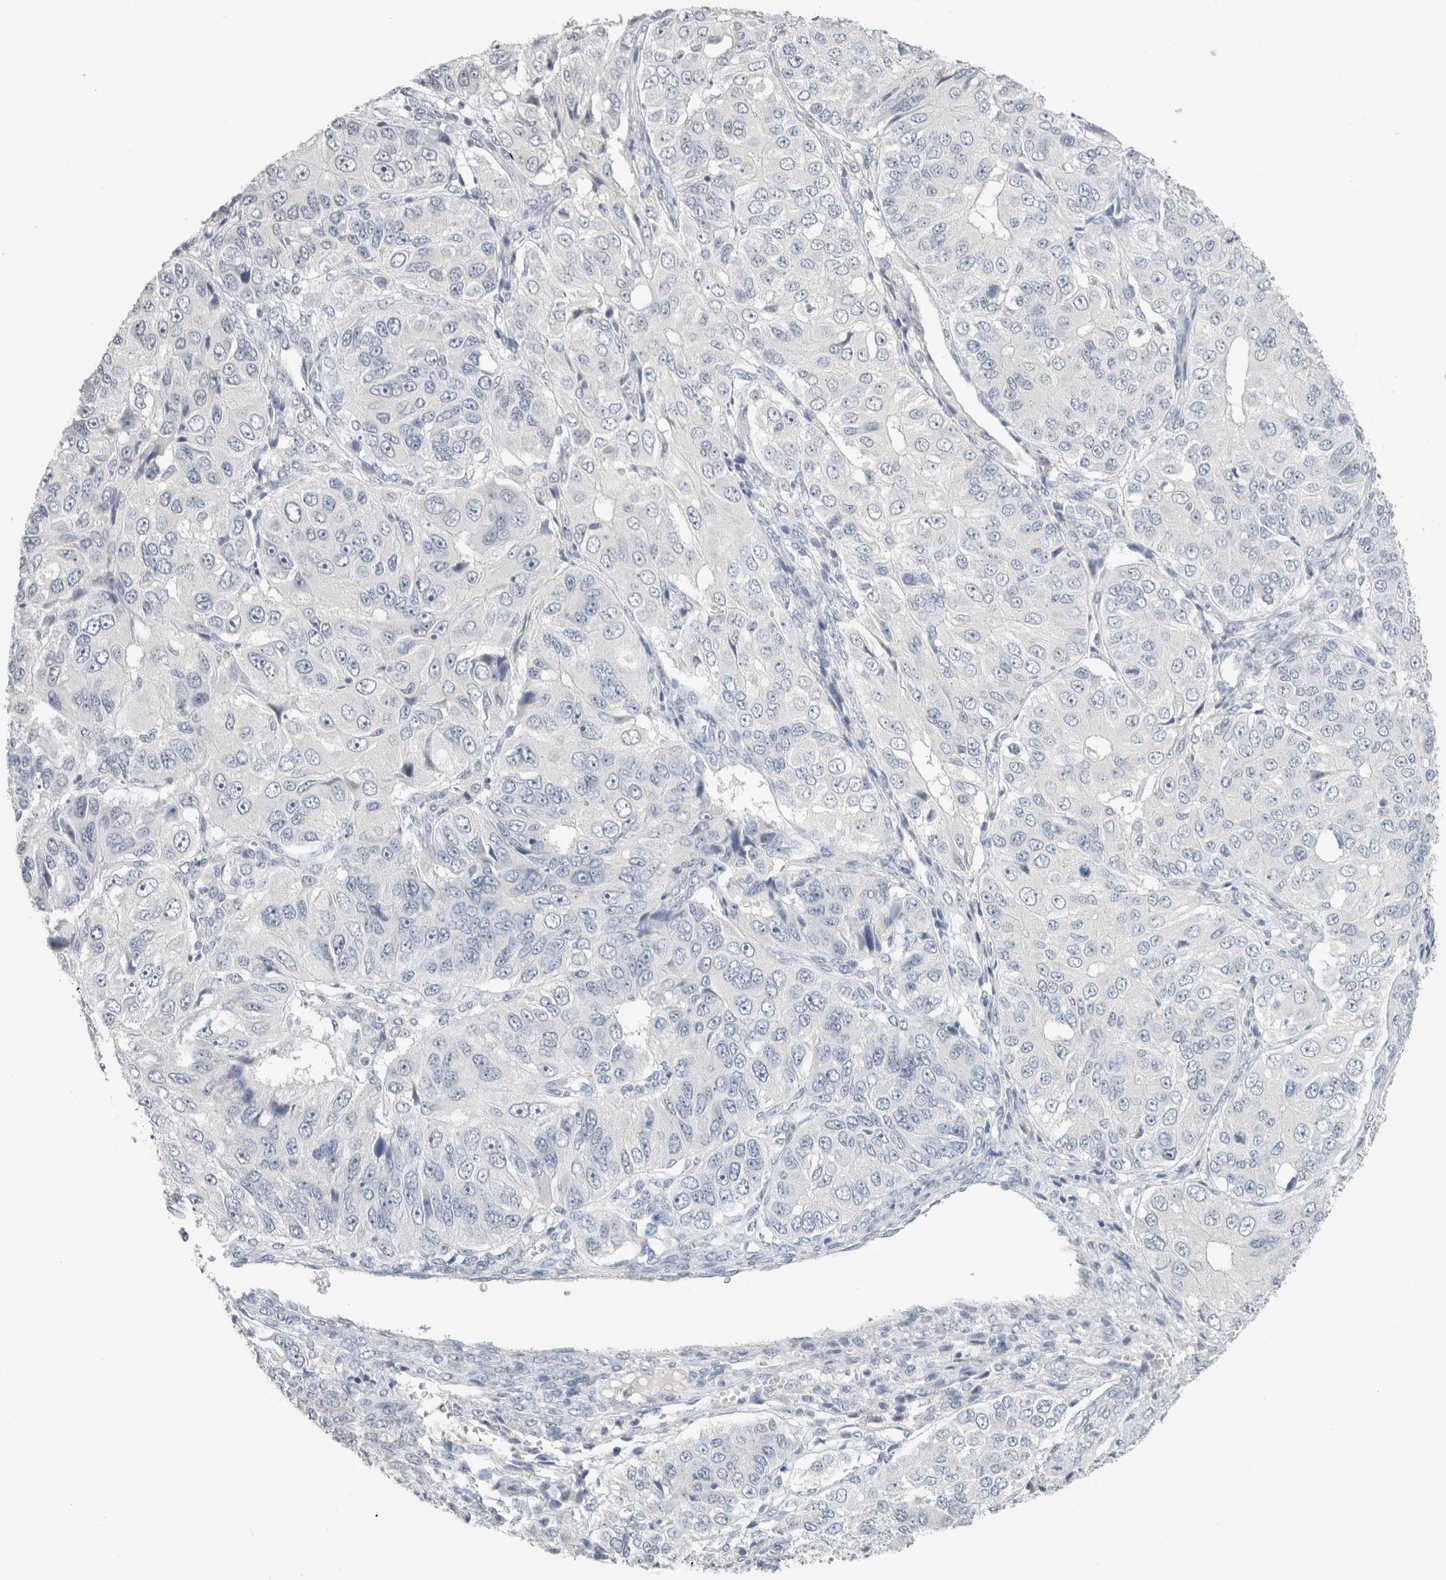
{"staining": {"intensity": "negative", "quantity": "none", "location": "none"}, "tissue": "ovarian cancer", "cell_type": "Tumor cells", "image_type": "cancer", "snomed": [{"axis": "morphology", "description": "Carcinoma, endometroid"}, {"axis": "topography", "description": "Ovary"}], "caption": "A micrograph of ovarian cancer stained for a protein shows no brown staining in tumor cells. (Brightfield microscopy of DAB immunohistochemistry at high magnification).", "gene": "SLC6A1", "patient": {"sex": "female", "age": 51}}